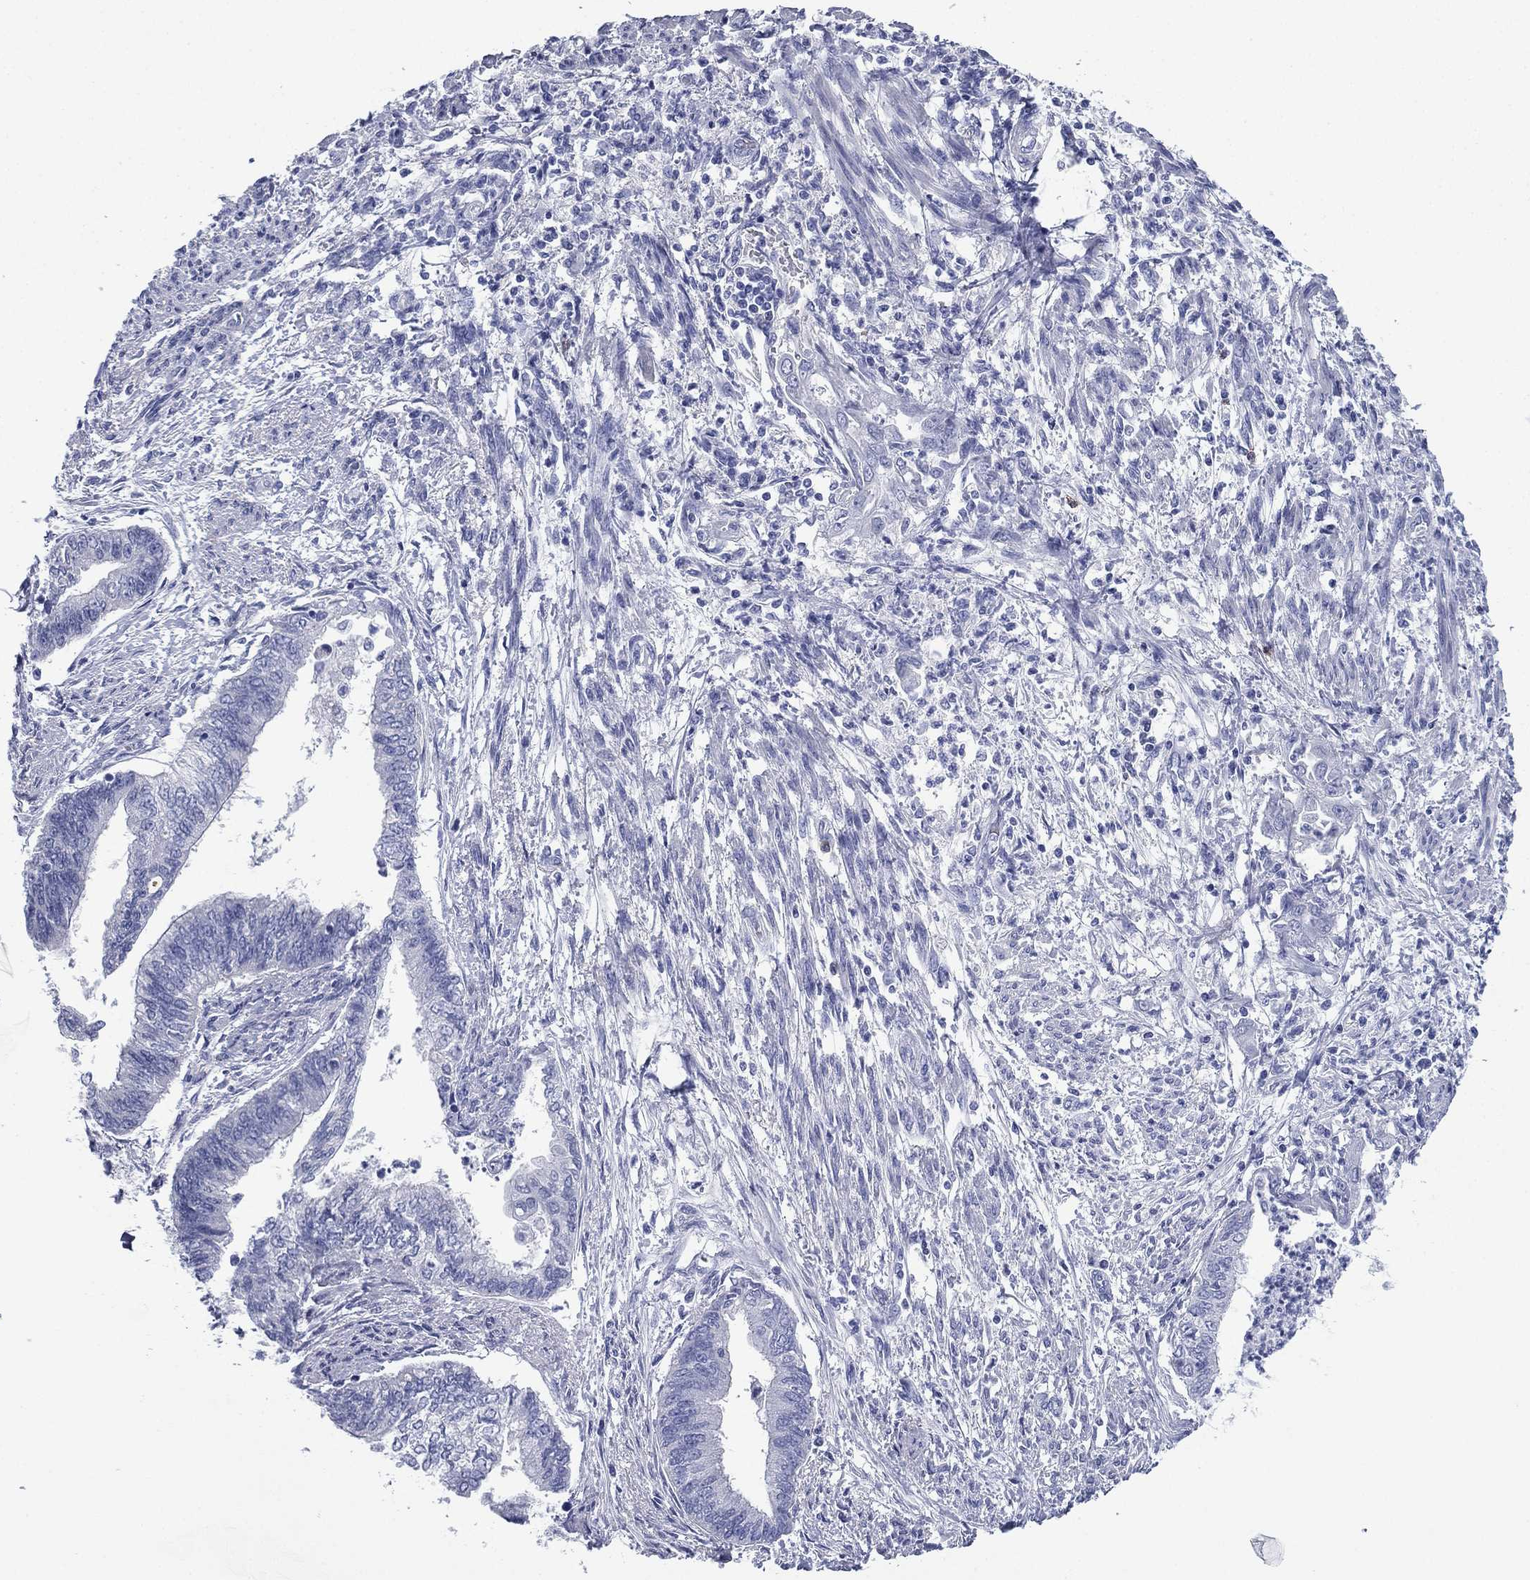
{"staining": {"intensity": "negative", "quantity": "none", "location": "none"}, "tissue": "endometrial cancer", "cell_type": "Tumor cells", "image_type": "cancer", "snomed": [{"axis": "morphology", "description": "Adenocarcinoma, NOS"}, {"axis": "topography", "description": "Endometrium"}], "caption": "IHC of endometrial cancer (adenocarcinoma) demonstrates no positivity in tumor cells.", "gene": "FCER2", "patient": {"sex": "female", "age": 65}}